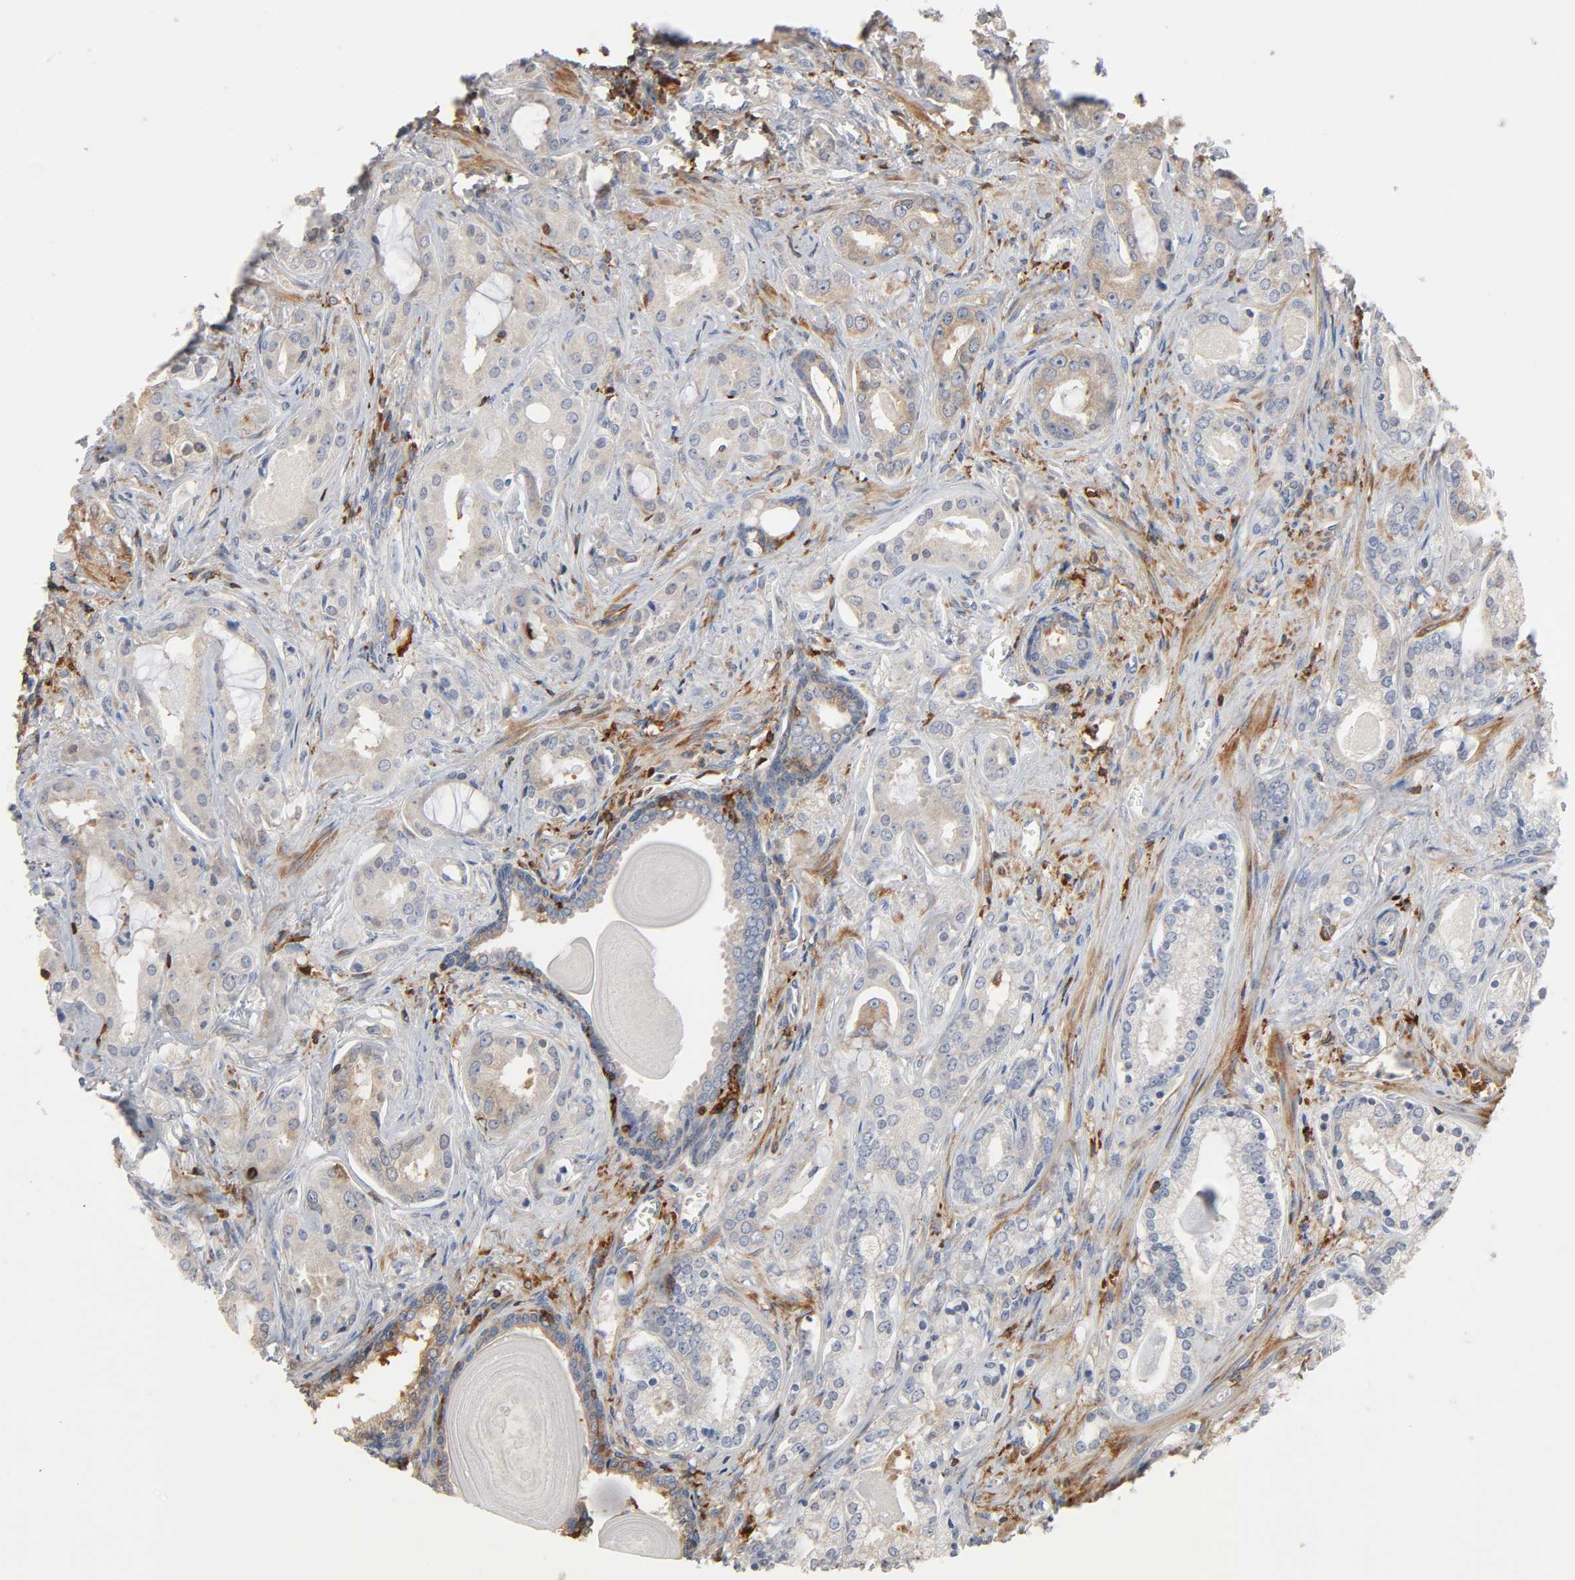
{"staining": {"intensity": "moderate", "quantity": "25%-75%", "location": "cytoplasmic/membranous,nuclear"}, "tissue": "prostate cancer", "cell_type": "Tumor cells", "image_type": "cancer", "snomed": [{"axis": "morphology", "description": "Adenocarcinoma, Low grade"}, {"axis": "topography", "description": "Prostate"}], "caption": "Prostate cancer (adenocarcinoma (low-grade)) tissue displays moderate cytoplasmic/membranous and nuclear expression in about 25%-75% of tumor cells, visualized by immunohistochemistry.", "gene": "BIN1", "patient": {"sex": "male", "age": 59}}